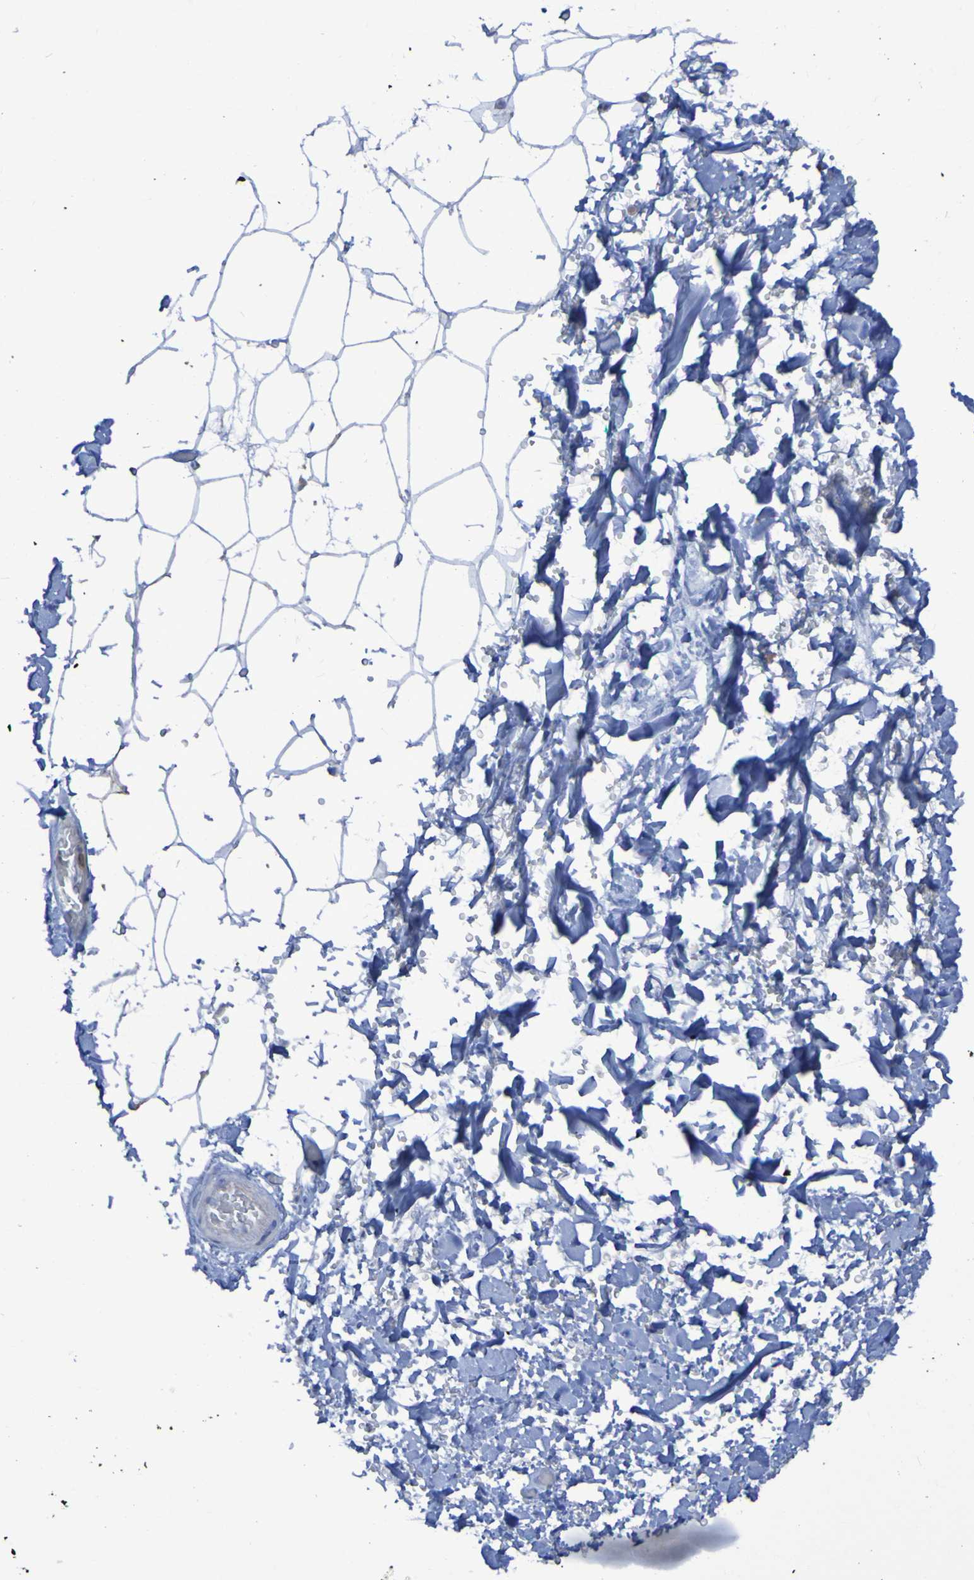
{"staining": {"intensity": "negative", "quantity": "none", "location": "none"}, "tissue": "adipose tissue", "cell_type": "Adipocytes", "image_type": "normal", "snomed": [{"axis": "morphology", "description": "Normal tissue, NOS"}, {"axis": "topography", "description": "Soft tissue"}], "caption": "DAB immunohistochemical staining of unremarkable adipose tissue displays no significant expression in adipocytes.", "gene": "MPPE1", "patient": {"sex": "male", "age": 72}}